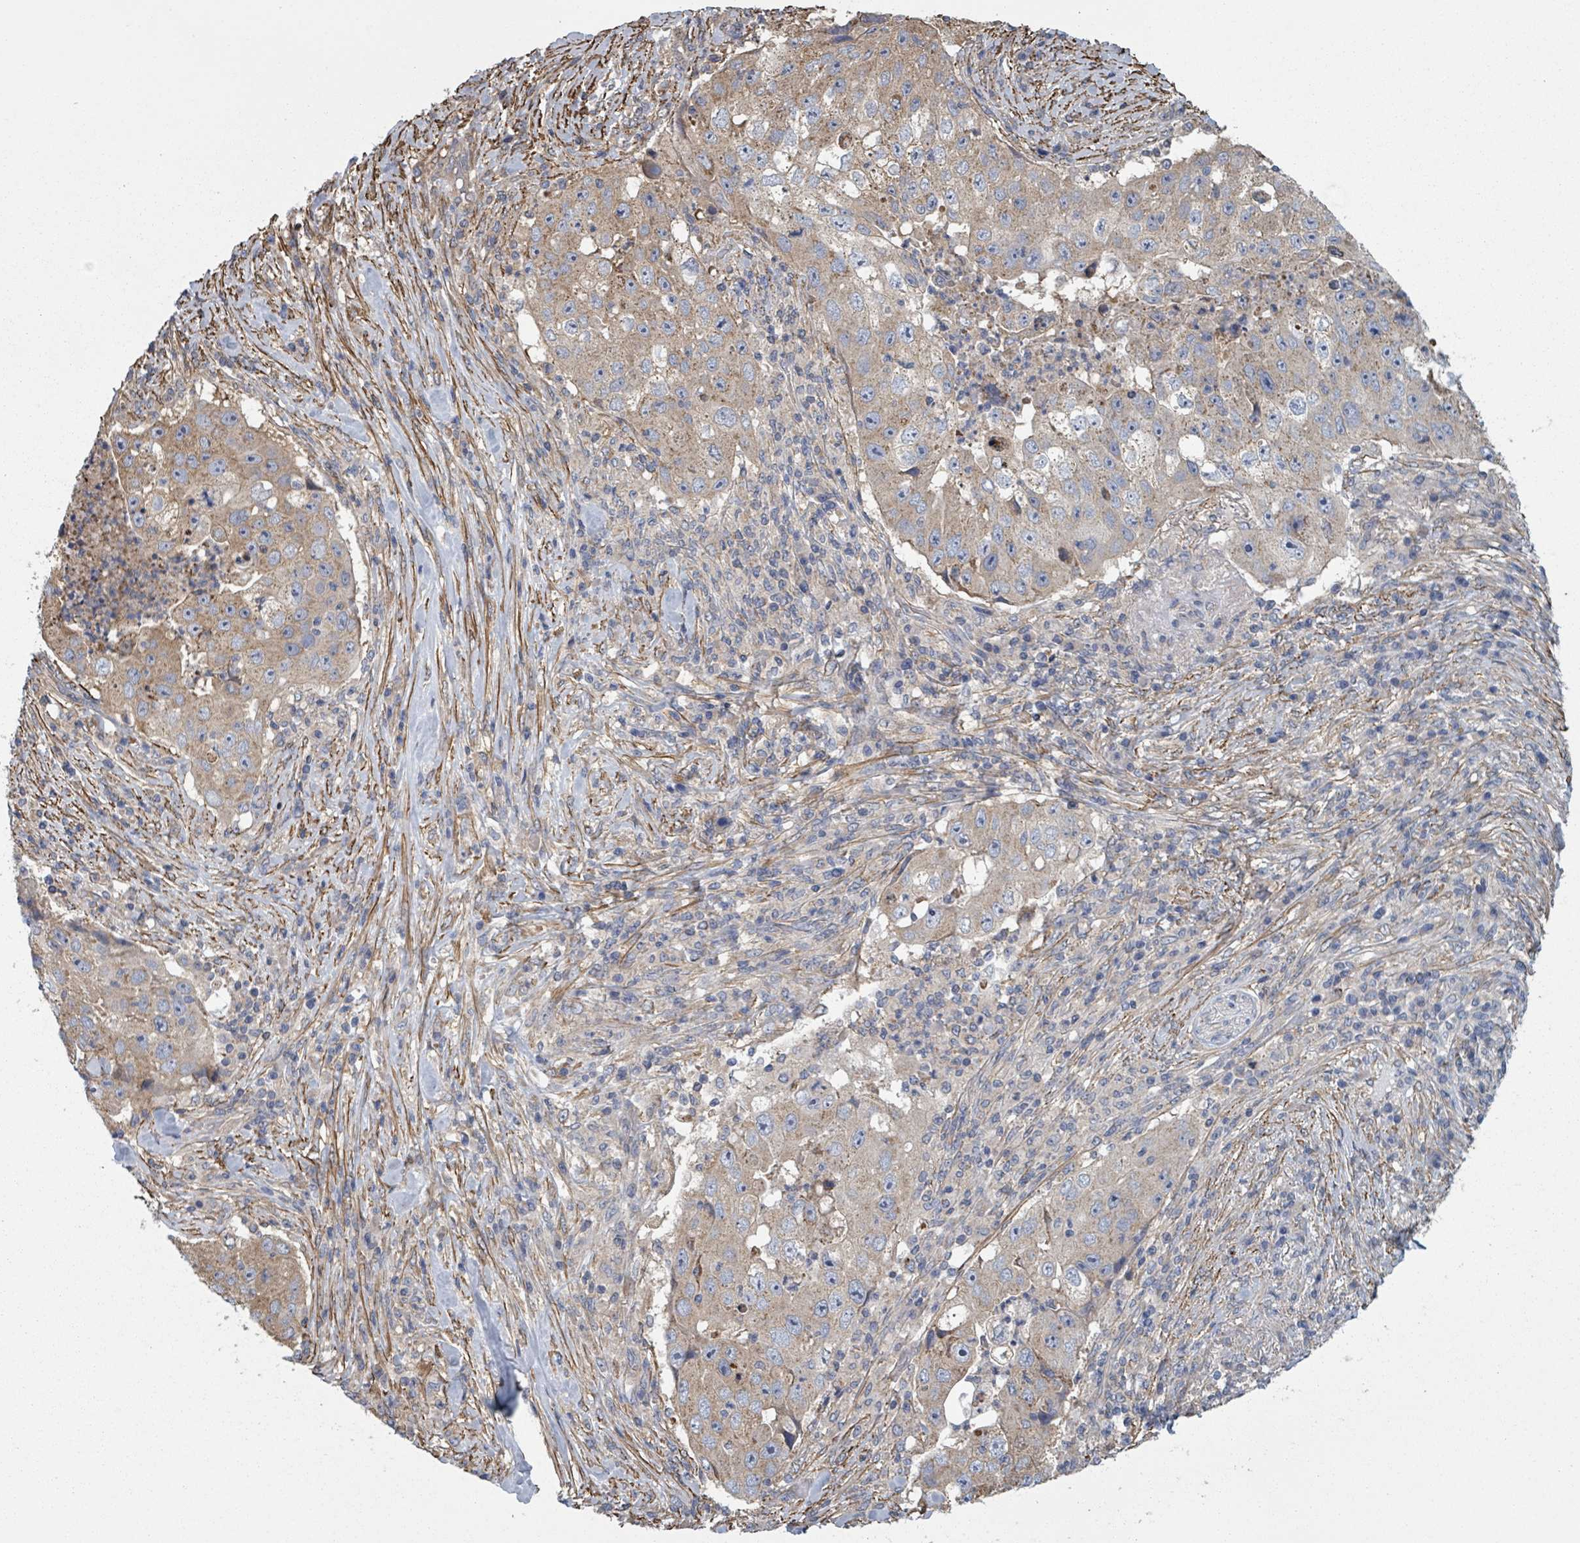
{"staining": {"intensity": "weak", "quantity": "25%-75%", "location": "cytoplasmic/membranous"}, "tissue": "lung cancer", "cell_type": "Tumor cells", "image_type": "cancer", "snomed": [{"axis": "morphology", "description": "Squamous cell carcinoma, NOS"}, {"axis": "topography", "description": "Lung"}], "caption": "A brown stain highlights weak cytoplasmic/membranous staining of a protein in human lung cancer (squamous cell carcinoma) tumor cells.", "gene": "ADCK1", "patient": {"sex": "male", "age": 64}}